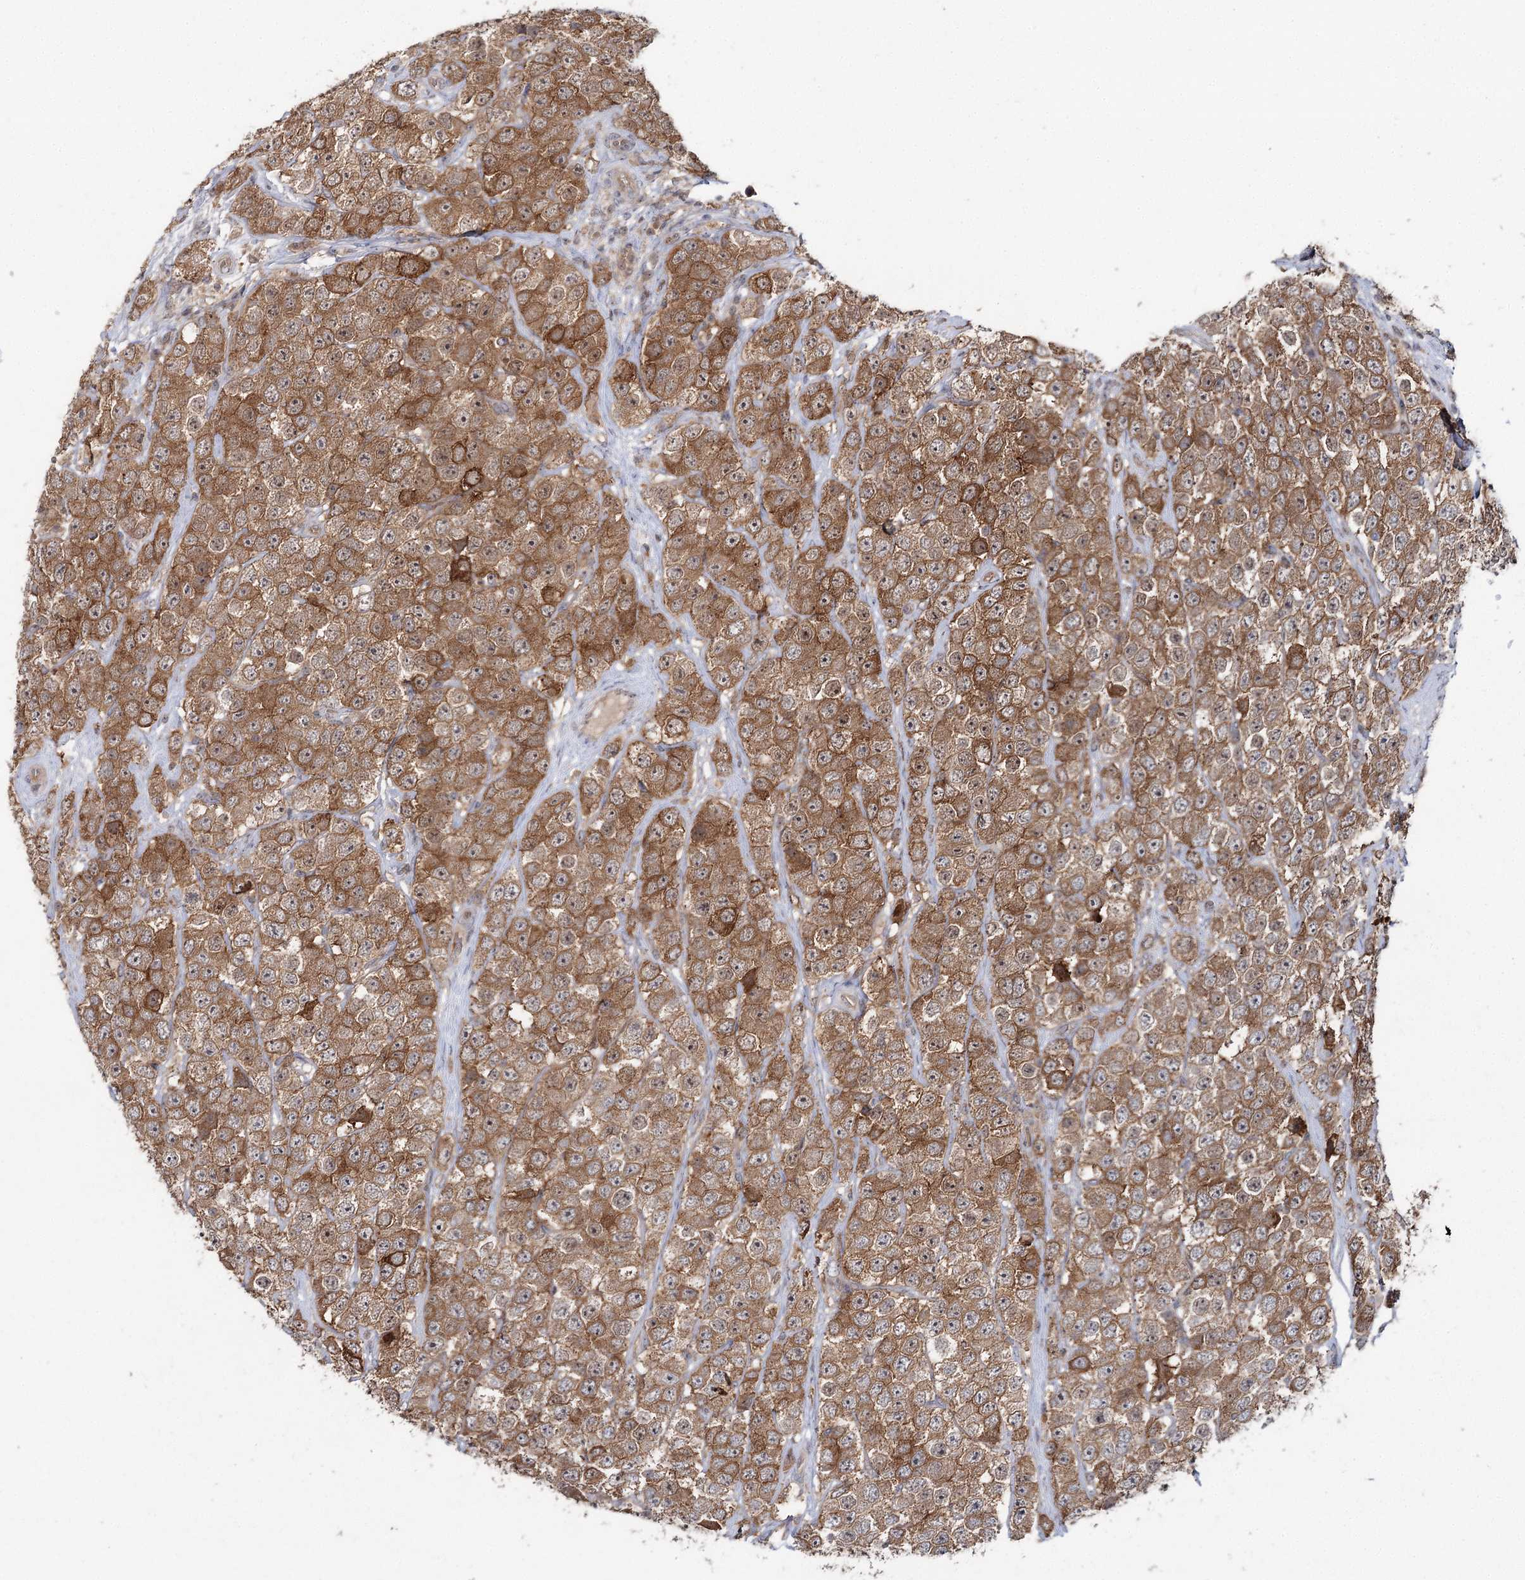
{"staining": {"intensity": "moderate", "quantity": ">75%", "location": "cytoplasmic/membranous"}, "tissue": "testis cancer", "cell_type": "Tumor cells", "image_type": "cancer", "snomed": [{"axis": "morphology", "description": "Seminoma, NOS"}, {"axis": "topography", "description": "Testis"}], "caption": "Testis seminoma stained with a brown dye shows moderate cytoplasmic/membranous positive staining in approximately >75% of tumor cells.", "gene": "WDR44", "patient": {"sex": "male", "age": 28}}